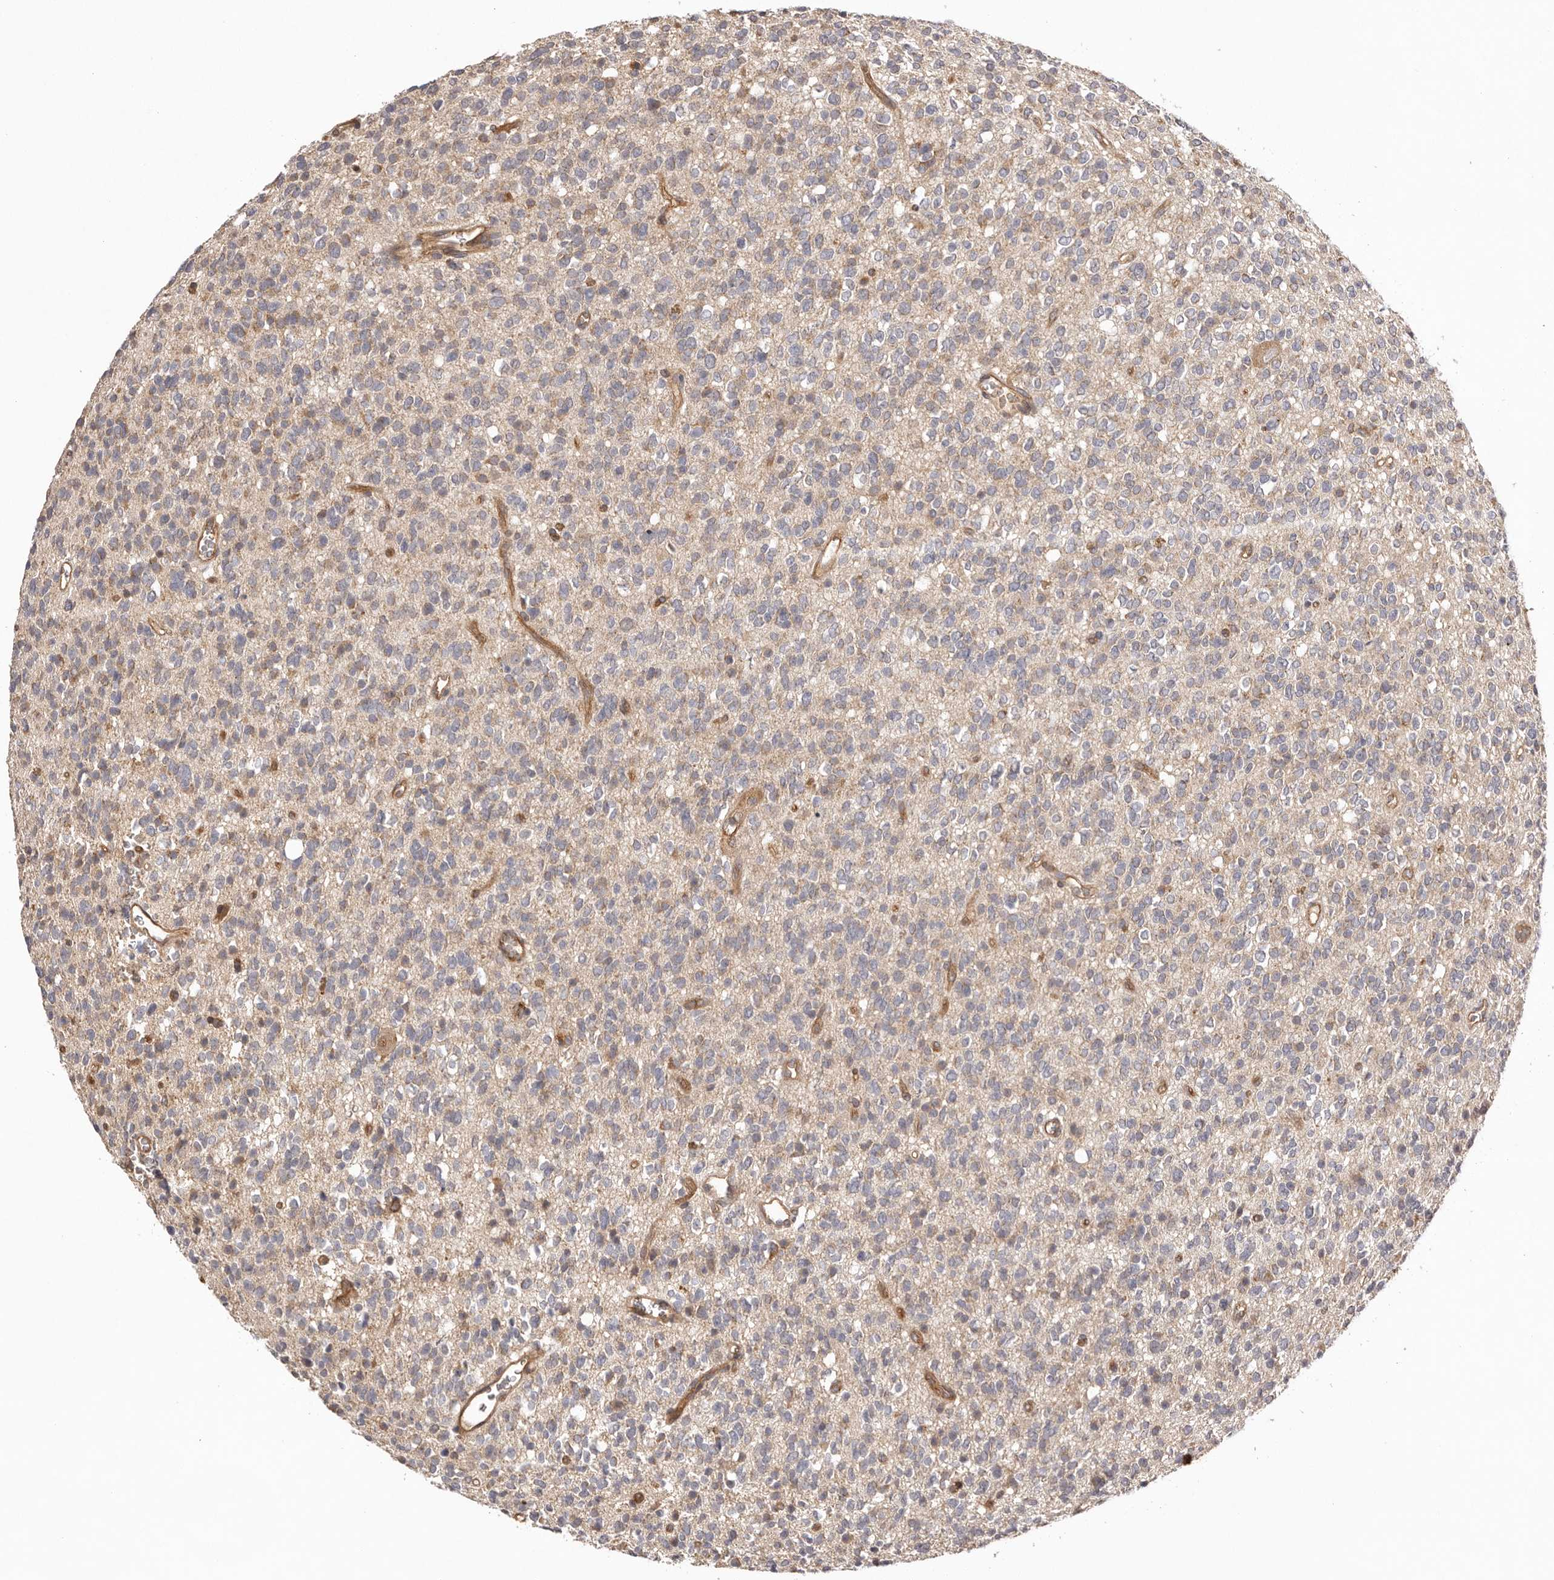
{"staining": {"intensity": "weak", "quantity": "<25%", "location": "cytoplasmic/membranous"}, "tissue": "glioma", "cell_type": "Tumor cells", "image_type": "cancer", "snomed": [{"axis": "morphology", "description": "Glioma, malignant, High grade"}, {"axis": "topography", "description": "Brain"}], "caption": "A high-resolution micrograph shows immunohistochemistry (IHC) staining of glioma, which shows no significant positivity in tumor cells. (DAB (3,3'-diaminobenzidine) immunohistochemistry with hematoxylin counter stain).", "gene": "UBR2", "patient": {"sex": "male", "age": 34}}